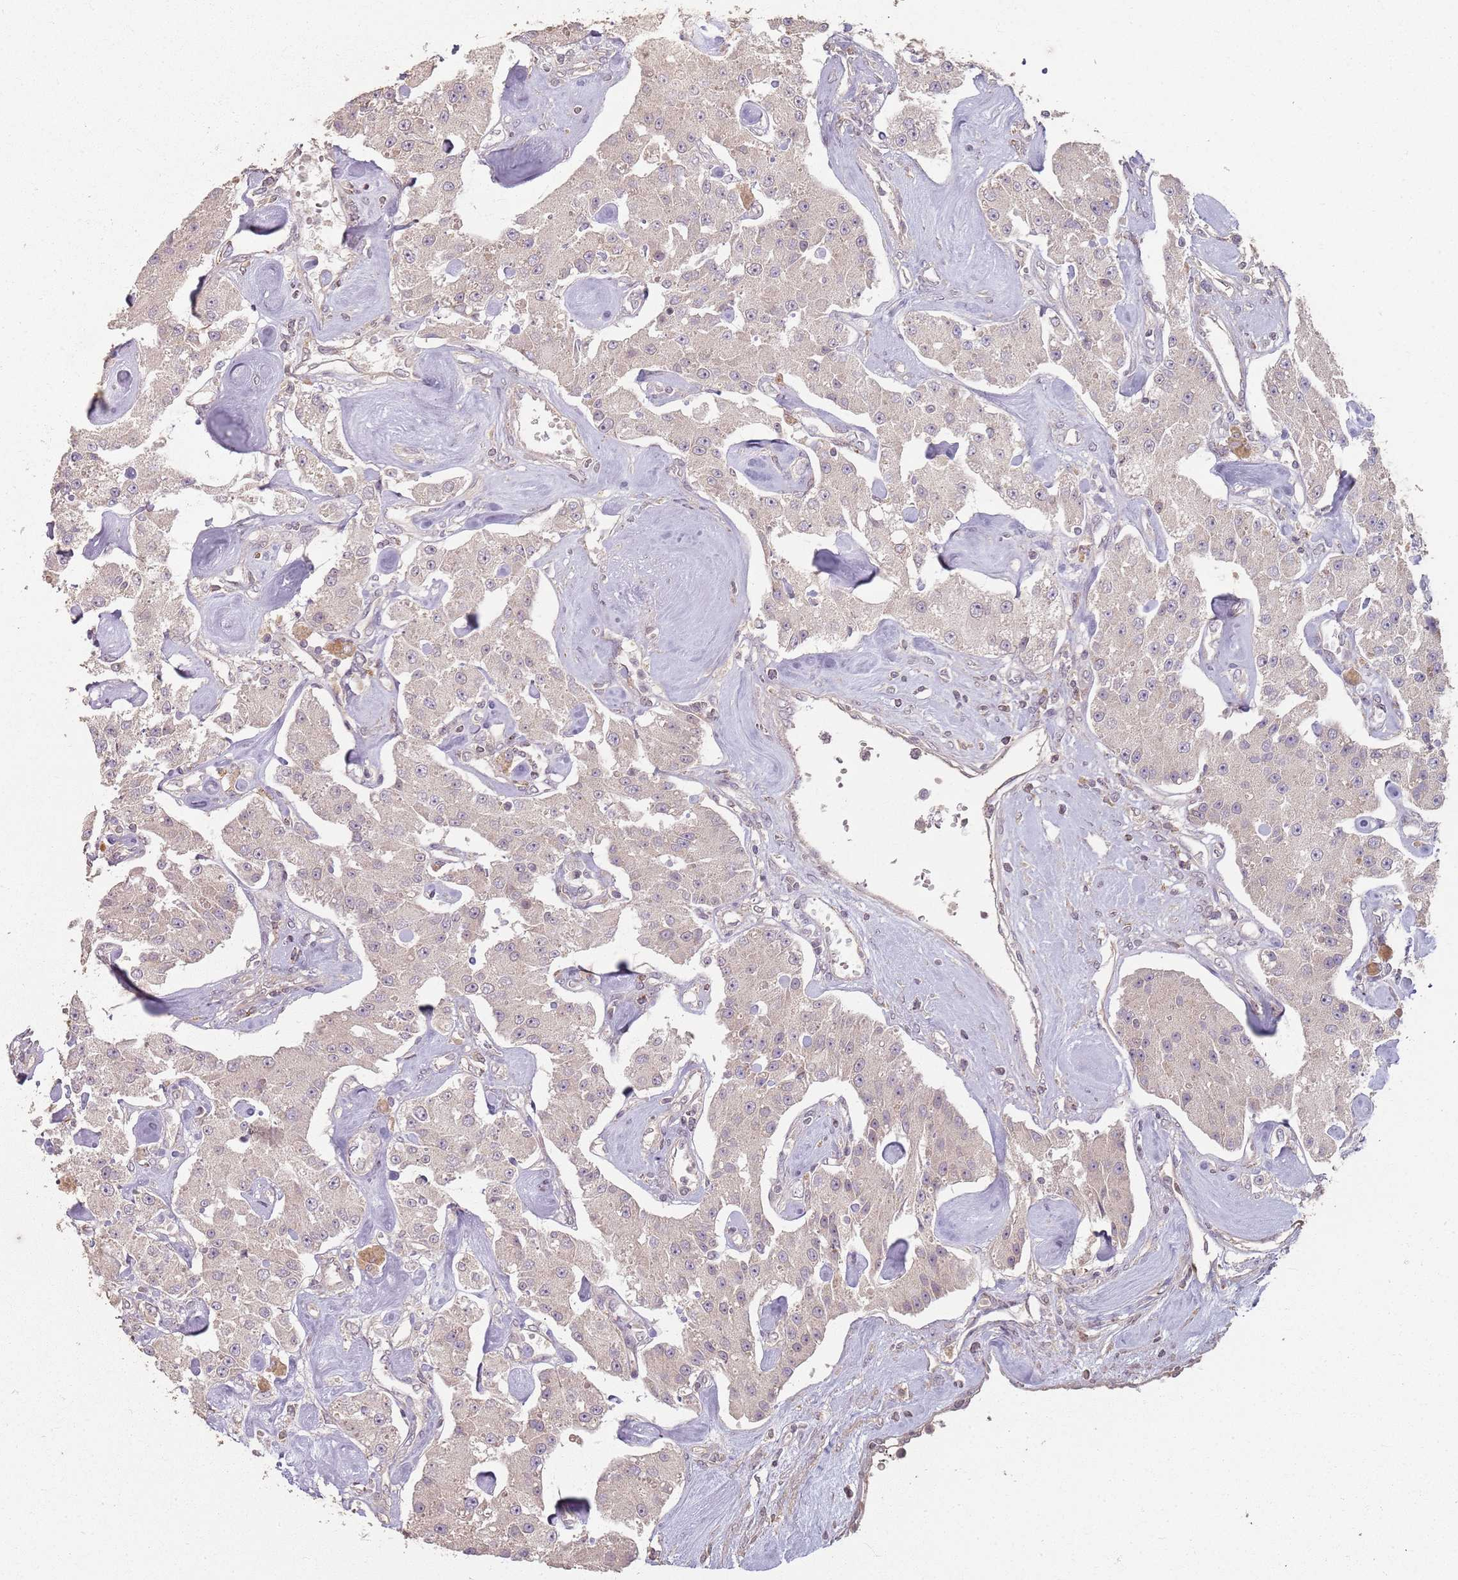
{"staining": {"intensity": "weak", "quantity": "<25%", "location": "cytoplasmic/membranous"}, "tissue": "carcinoid", "cell_type": "Tumor cells", "image_type": "cancer", "snomed": [{"axis": "morphology", "description": "Carcinoid, malignant, NOS"}, {"axis": "topography", "description": "Pancreas"}], "caption": "IHC image of human carcinoid stained for a protein (brown), which demonstrates no expression in tumor cells. (DAB (3,3'-diaminobenzidine) immunohistochemistry (IHC) with hematoxylin counter stain).", "gene": "CCDC168", "patient": {"sex": "male", "age": 41}}